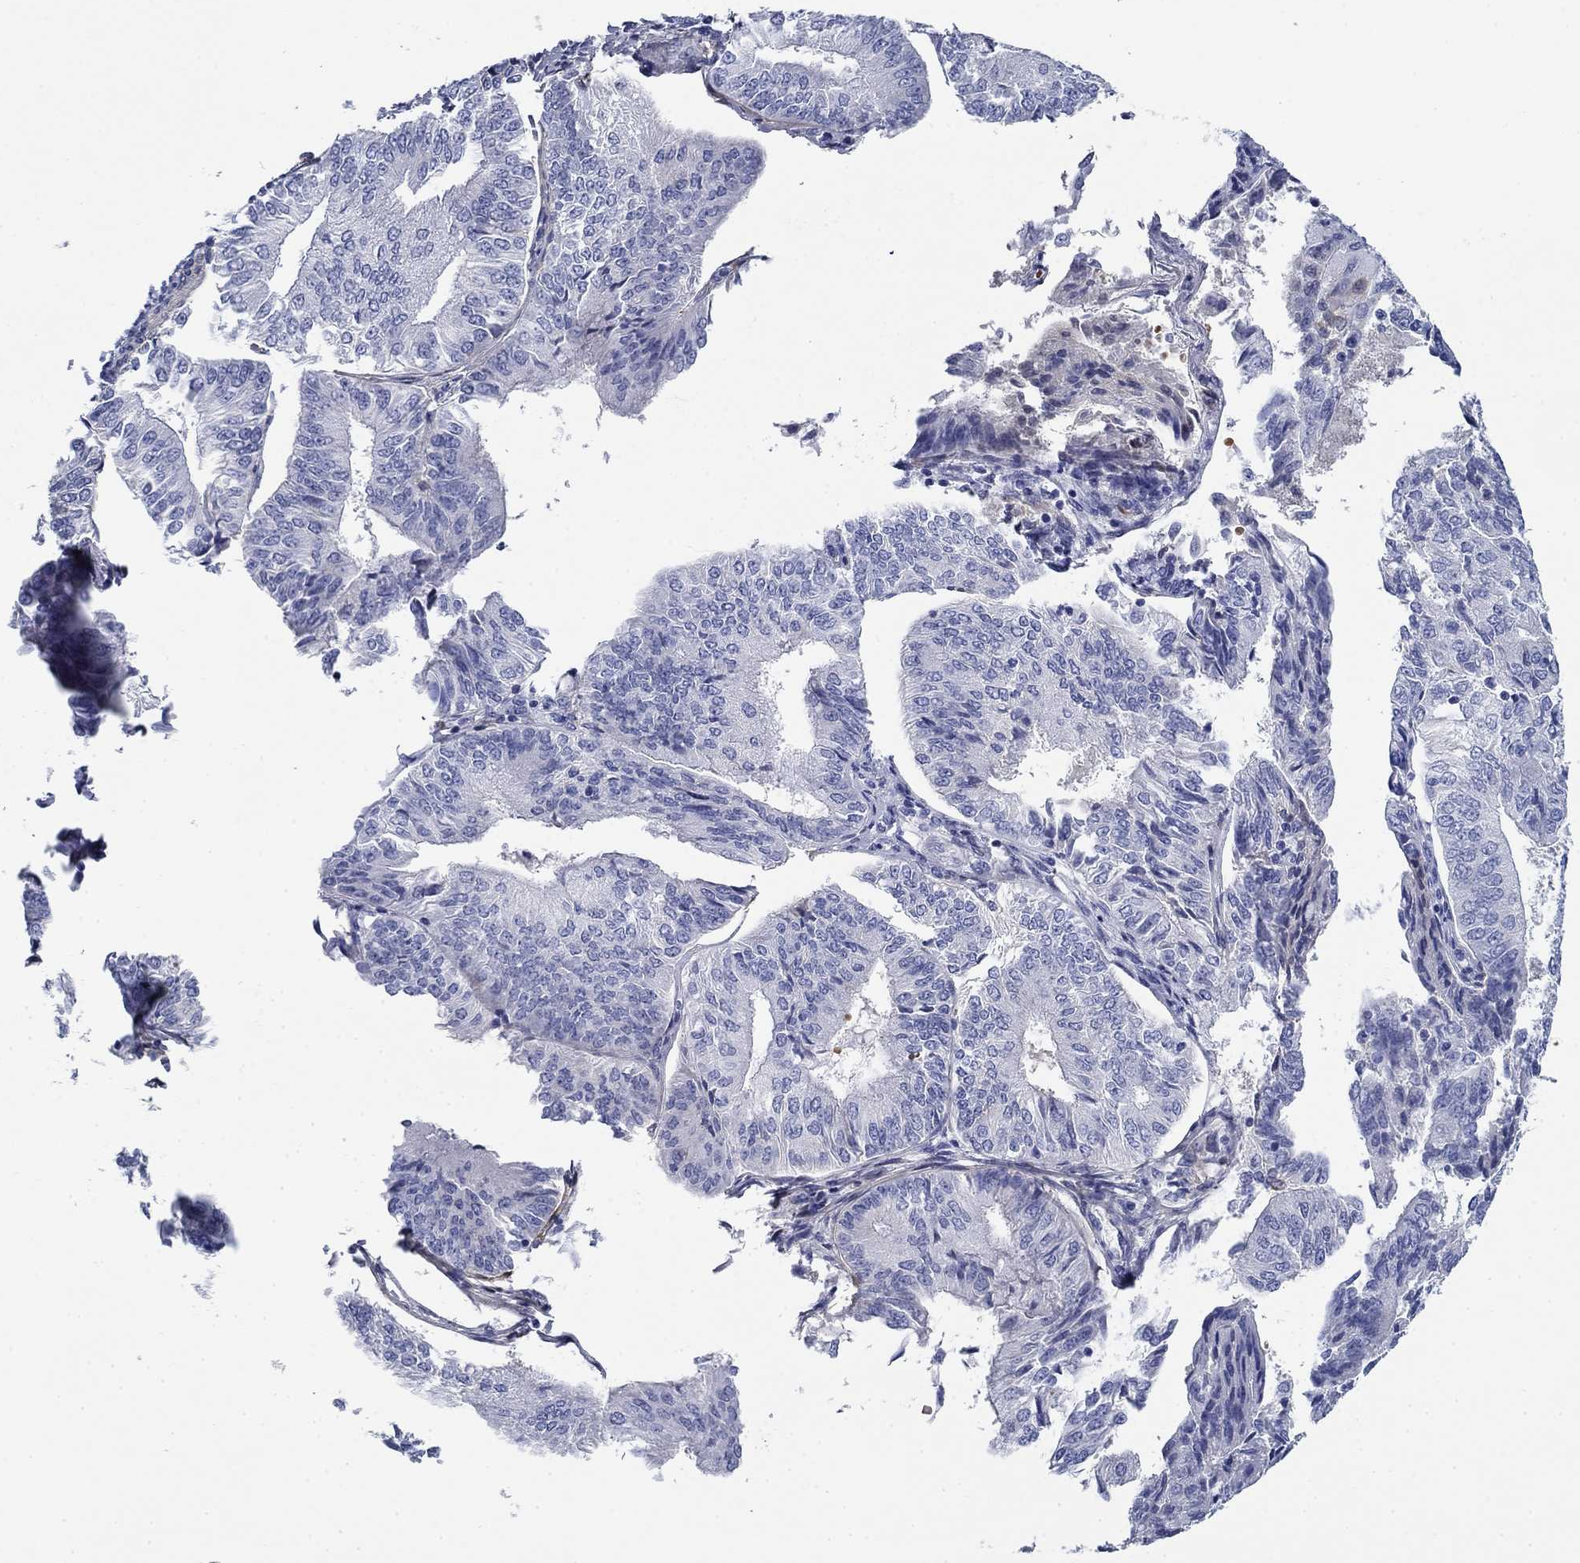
{"staining": {"intensity": "negative", "quantity": "none", "location": "none"}, "tissue": "endometrial cancer", "cell_type": "Tumor cells", "image_type": "cancer", "snomed": [{"axis": "morphology", "description": "Adenocarcinoma, NOS"}, {"axis": "topography", "description": "Endometrium"}], "caption": "DAB immunohistochemical staining of human endometrial cancer shows no significant positivity in tumor cells. (DAB (3,3'-diaminobenzidine) immunohistochemistry (IHC) with hematoxylin counter stain).", "gene": "GPC1", "patient": {"sex": "female", "age": 58}}